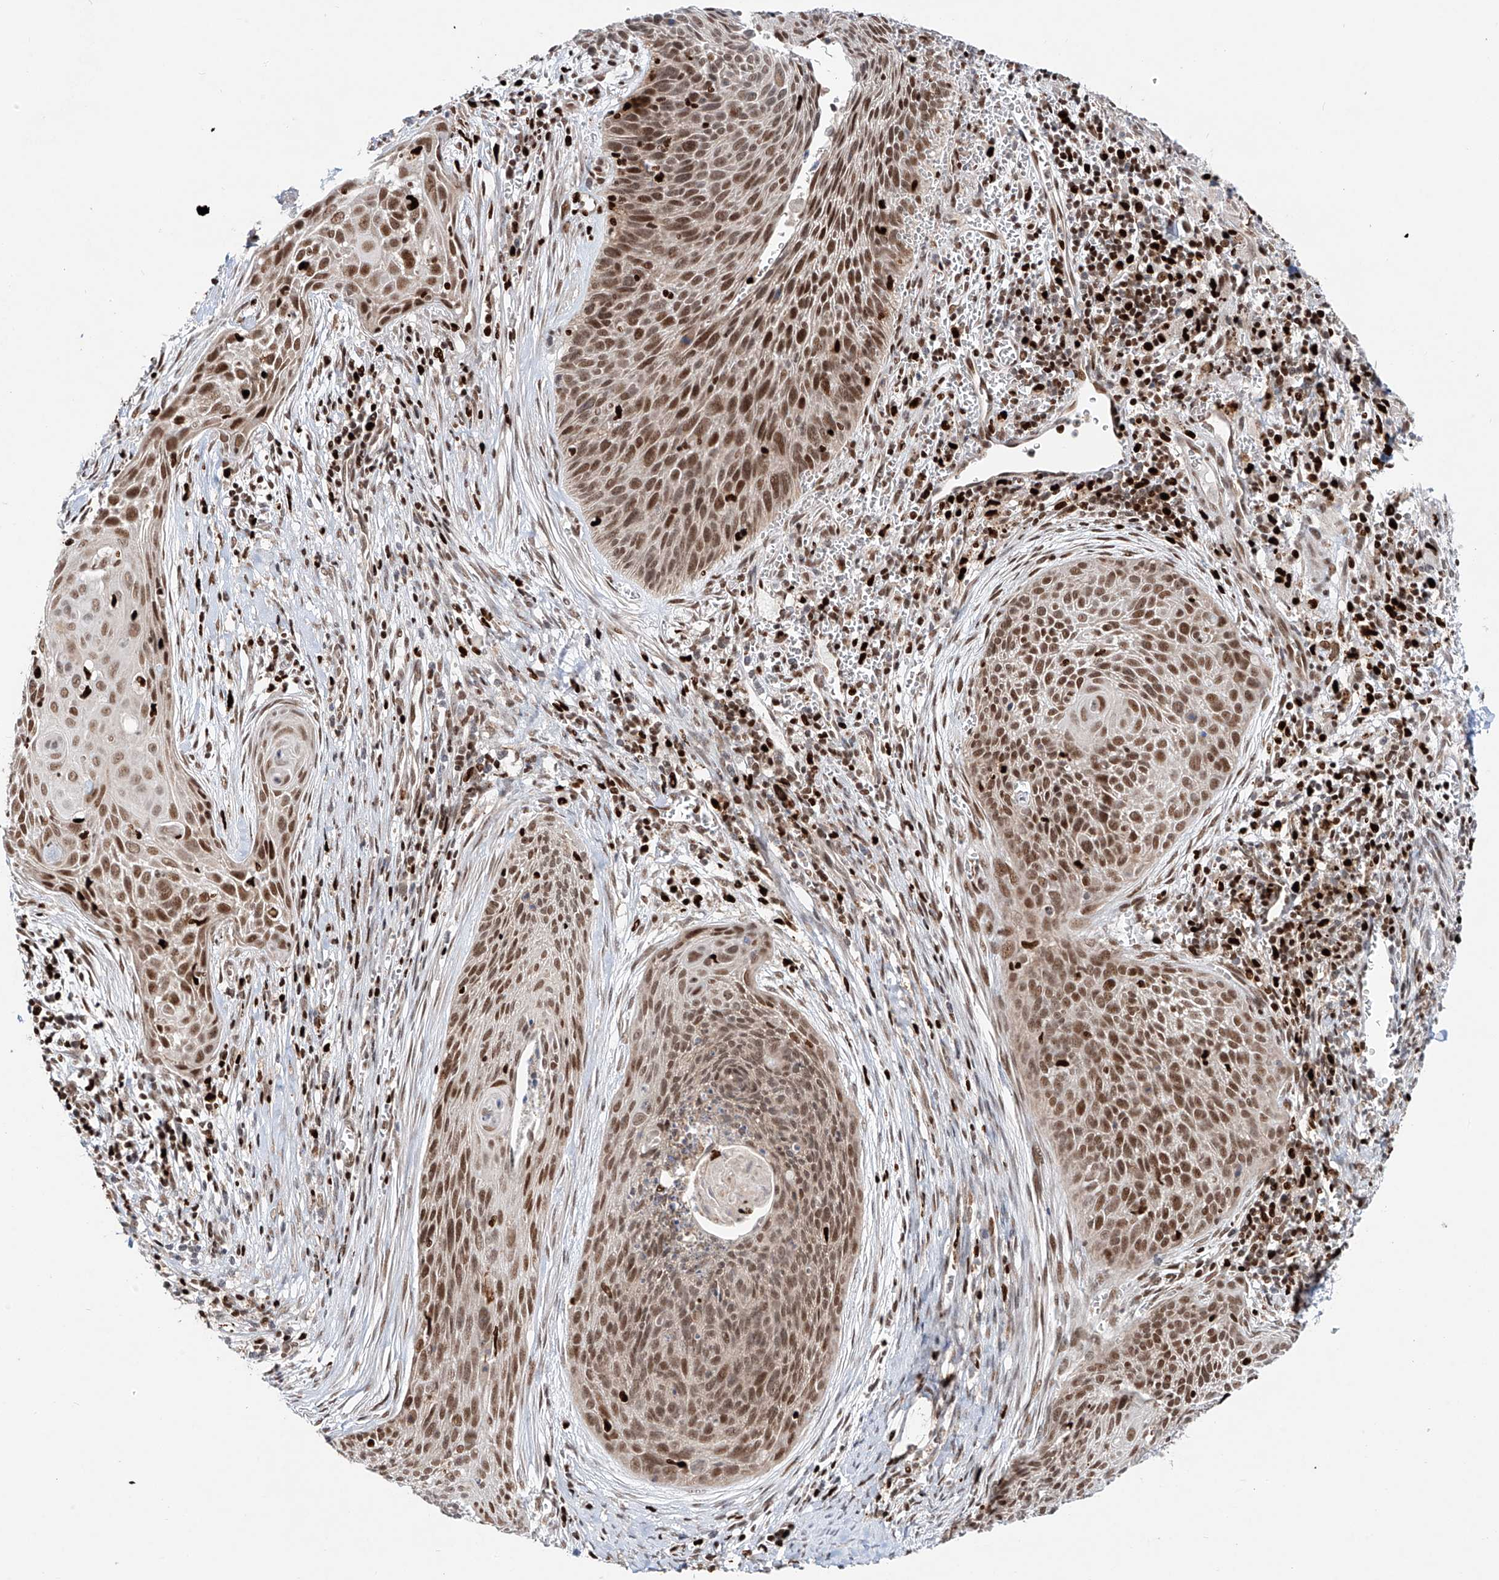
{"staining": {"intensity": "moderate", "quantity": ">75%", "location": "nuclear"}, "tissue": "cervical cancer", "cell_type": "Tumor cells", "image_type": "cancer", "snomed": [{"axis": "morphology", "description": "Squamous cell carcinoma, NOS"}, {"axis": "topography", "description": "Cervix"}], "caption": "High-magnification brightfield microscopy of cervical cancer (squamous cell carcinoma) stained with DAB (3,3'-diaminobenzidine) (brown) and counterstained with hematoxylin (blue). tumor cells exhibit moderate nuclear positivity is appreciated in about>75% of cells. The staining is performed using DAB (3,3'-diaminobenzidine) brown chromogen to label protein expression. The nuclei are counter-stained blue using hematoxylin.", "gene": "DZIP1L", "patient": {"sex": "female", "age": 55}}